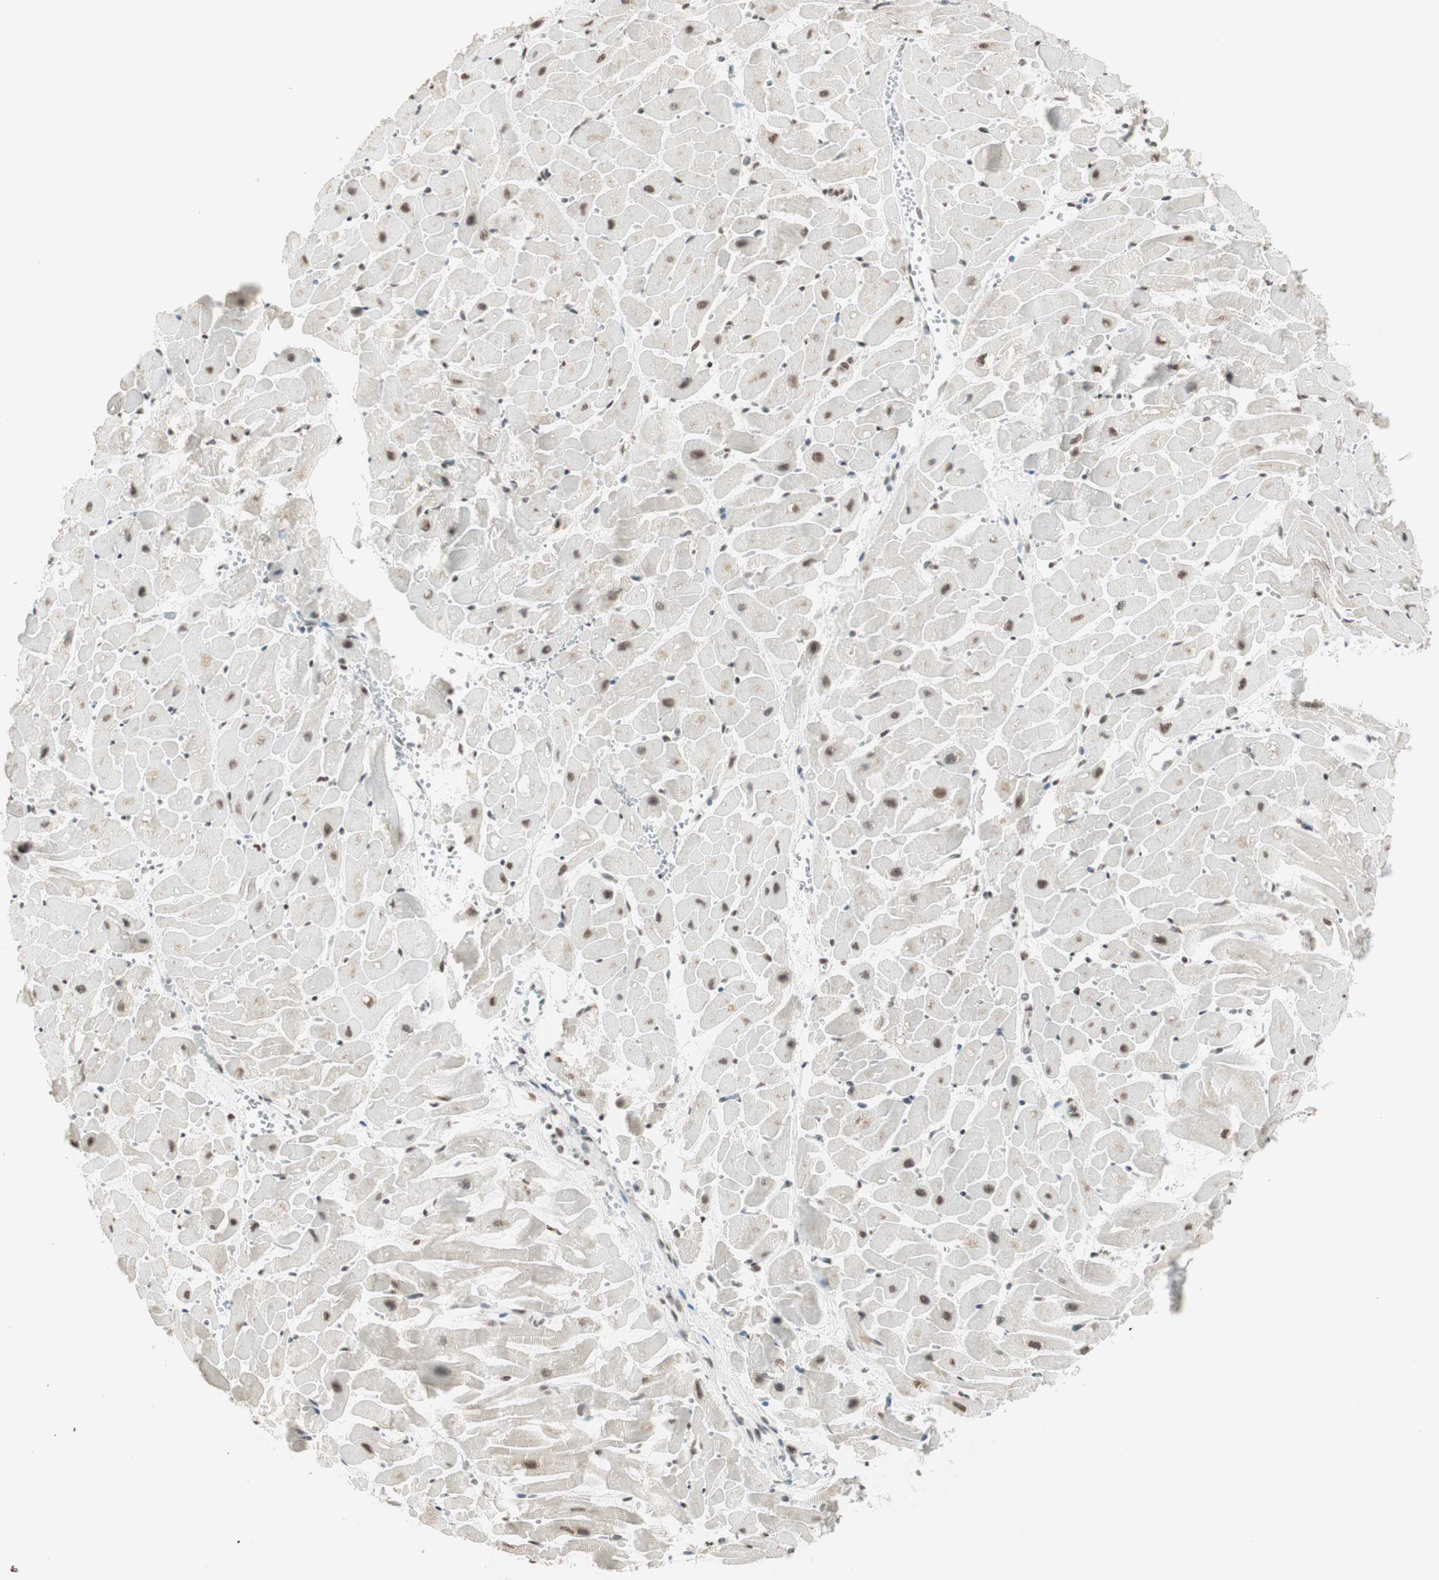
{"staining": {"intensity": "moderate", "quantity": "25%-75%", "location": "nuclear"}, "tissue": "heart muscle", "cell_type": "Cardiomyocytes", "image_type": "normal", "snomed": [{"axis": "morphology", "description": "Normal tissue, NOS"}, {"axis": "topography", "description": "Heart"}], "caption": "IHC (DAB) staining of benign human heart muscle displays moderate nuclear protein staining in approximately 25%-75% of cardiomyocytes. The staining was performed using DAB (3,3'-diaminobenzidine), with brown indicating positive protein expression. Nuclei are stained blue with hematoxylin.", "gene": "SMARCE1", "patient": {"sex": "female", "age": 19}}